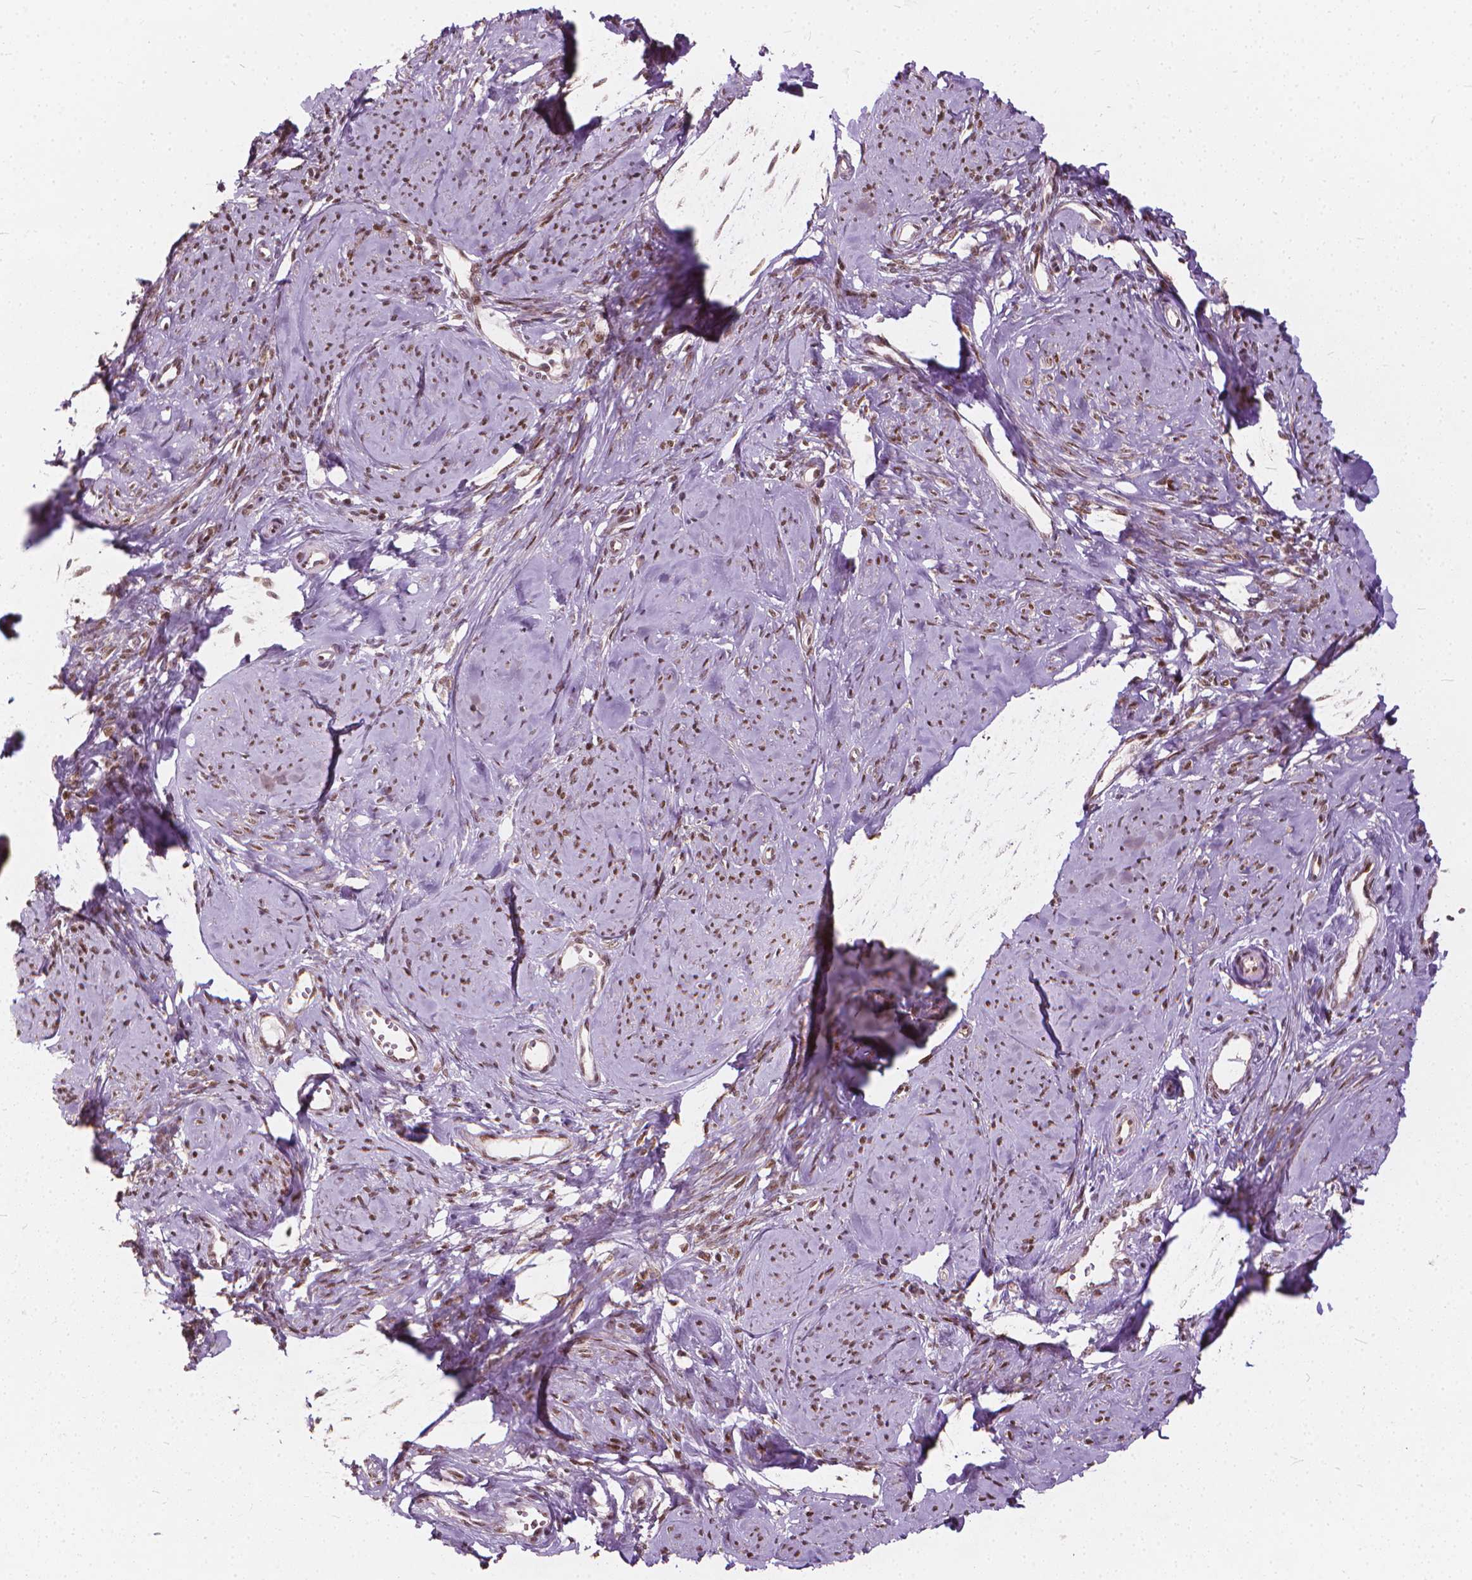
{"staining": {"intensity": "weak", "quantity": "<25%", "location": "cytoplasmic/membranous,nuclear"}, "tissue": "smooth muscle", "cell_type": "Smooth muscle cells", "image_type": "normal", "snomed": [{"axis": "morphology", "description": "Normal tissue, NOS"}, {"axis": "topography", "description": "Smooth muscle"}], "caption": "Immunohistochemistry histopathology image of normal smooth muscle stained for a protein (brown), which demonstrates no staining in smooth muscle cells.", "gene": "STAT5B", "patient": {"sex": "female", "age": 48}}